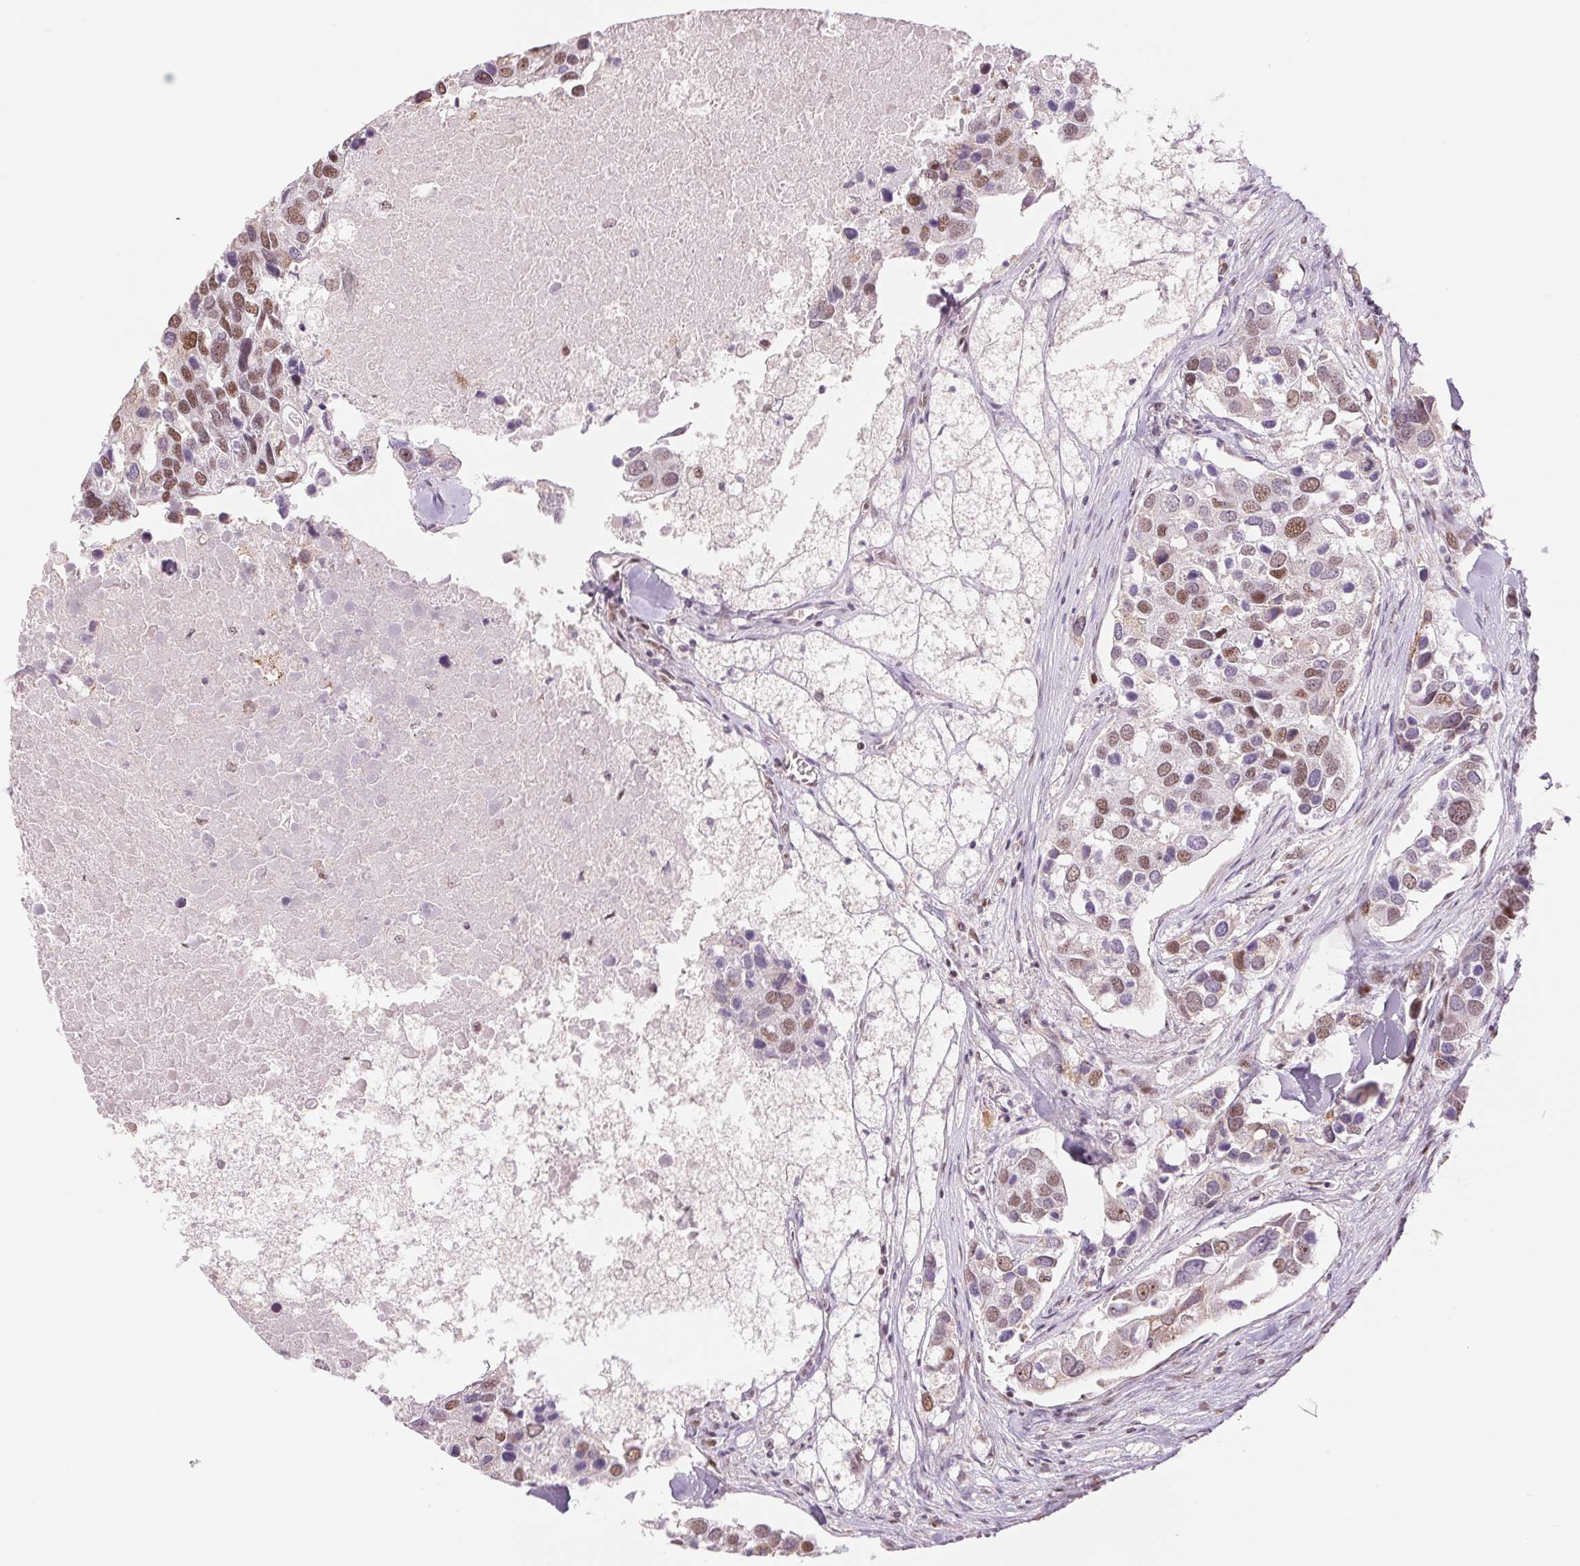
{"staining": {"intensity": "moderate", "quantity": ">75%", "location": "nuclear"}, "tissue": "breast cancer", "cell_type": "Tumor cells", "image_type": "cancer", "snomed": [{"axis": "morphology", "description": "Duct carcinoma"}, {"axis": "topography", "description": "Breast"}], "caption": "Protein expression by immunohistochemistry (IHC) reveals moderate nuclear expression in approximately >75% of tumor cells in breast invasive ductal carcinoma.", "gene": "SREK1", "patient": {"sex": "female", "age": 83}}